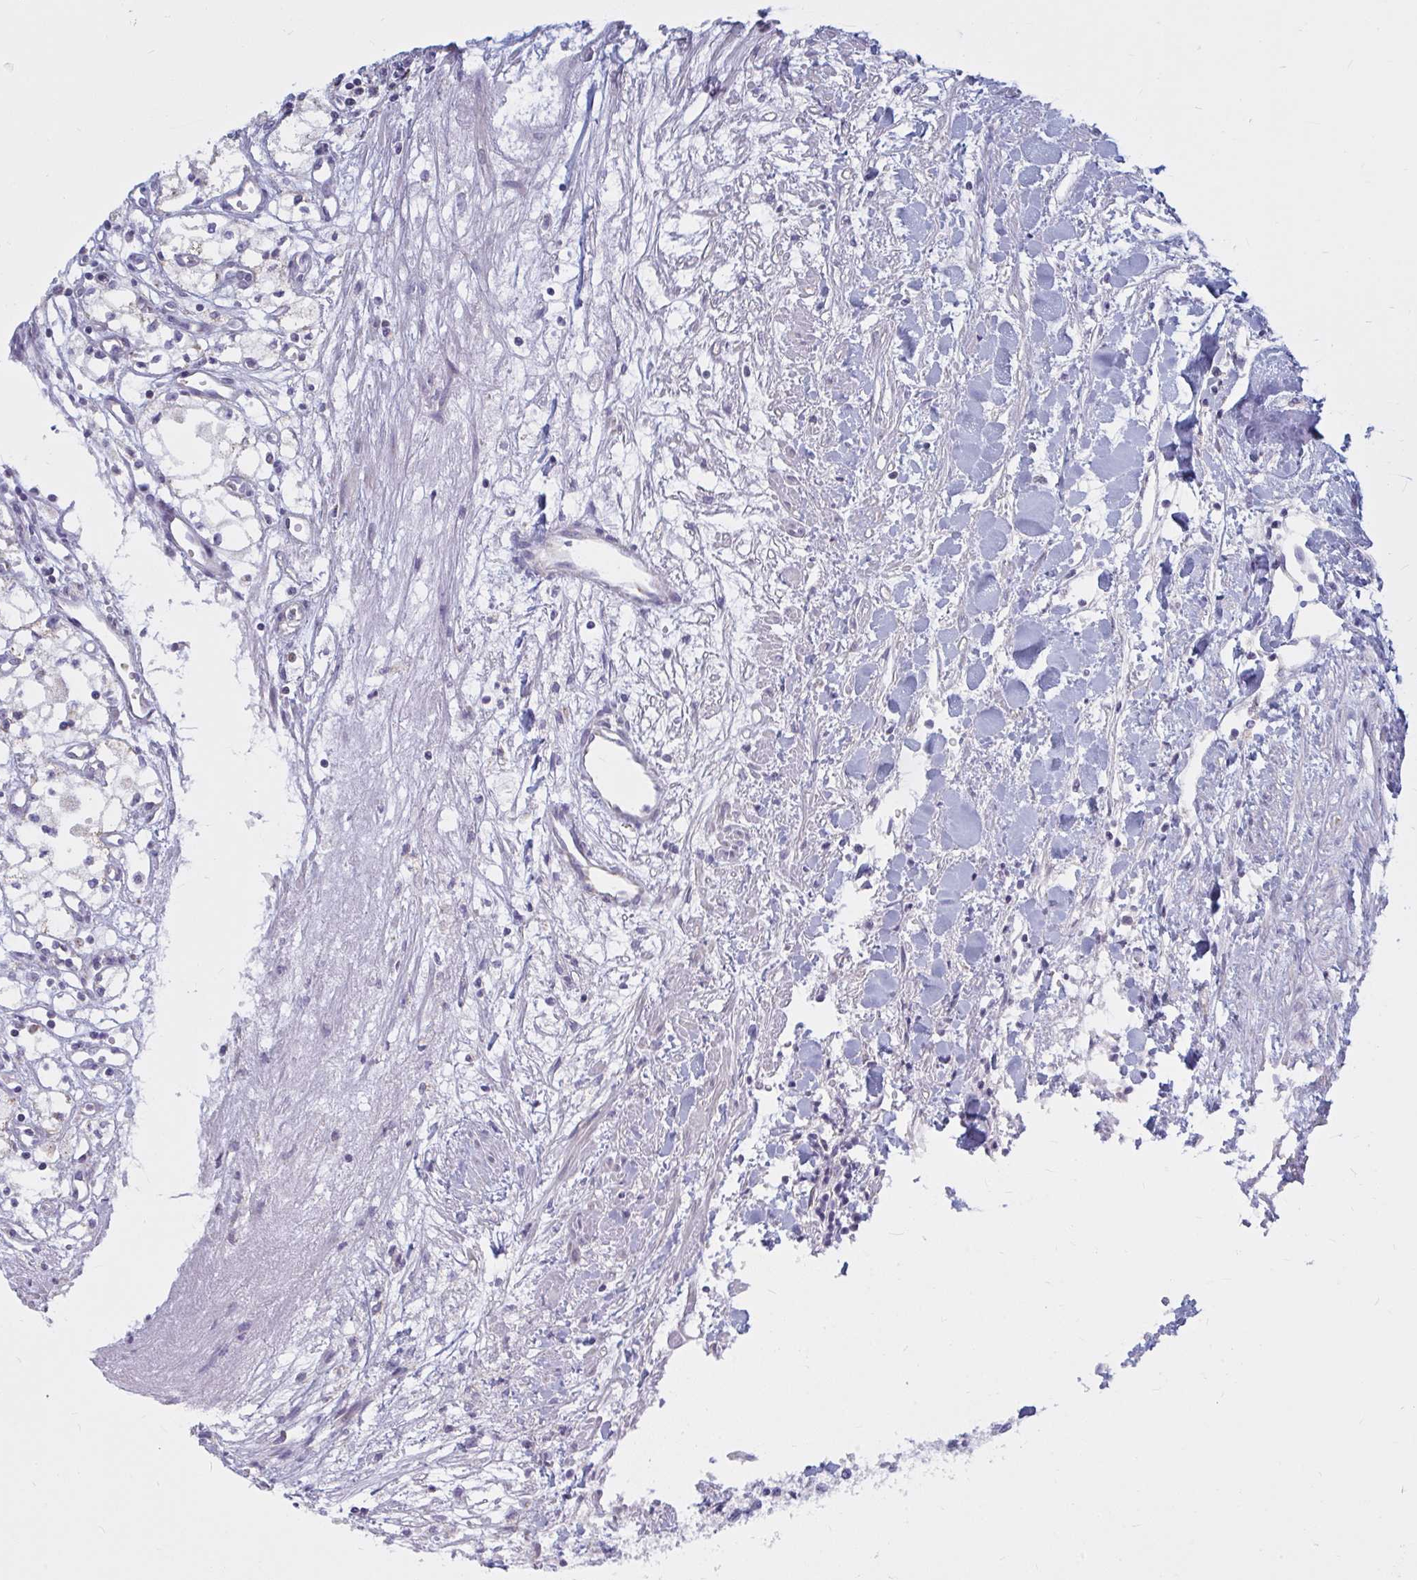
{"staining": {"intensity": "negative", "quantity": "none", "location": "none"}, "tissue": "renal cancer", "cell_type": "Tumor cells", "image_type": "cancer", "snomed": [{"axis": "morphology", "description": "Adenocarcinoma, NOS"}, {"axis": "topography", "description": "Kidney"}], "caption": "Photomicrograph shows no protein expression in tumor cells of renal cancer tissue.", "gene": "ATG9A", "patient": {"sex": "male", "age": 59}}